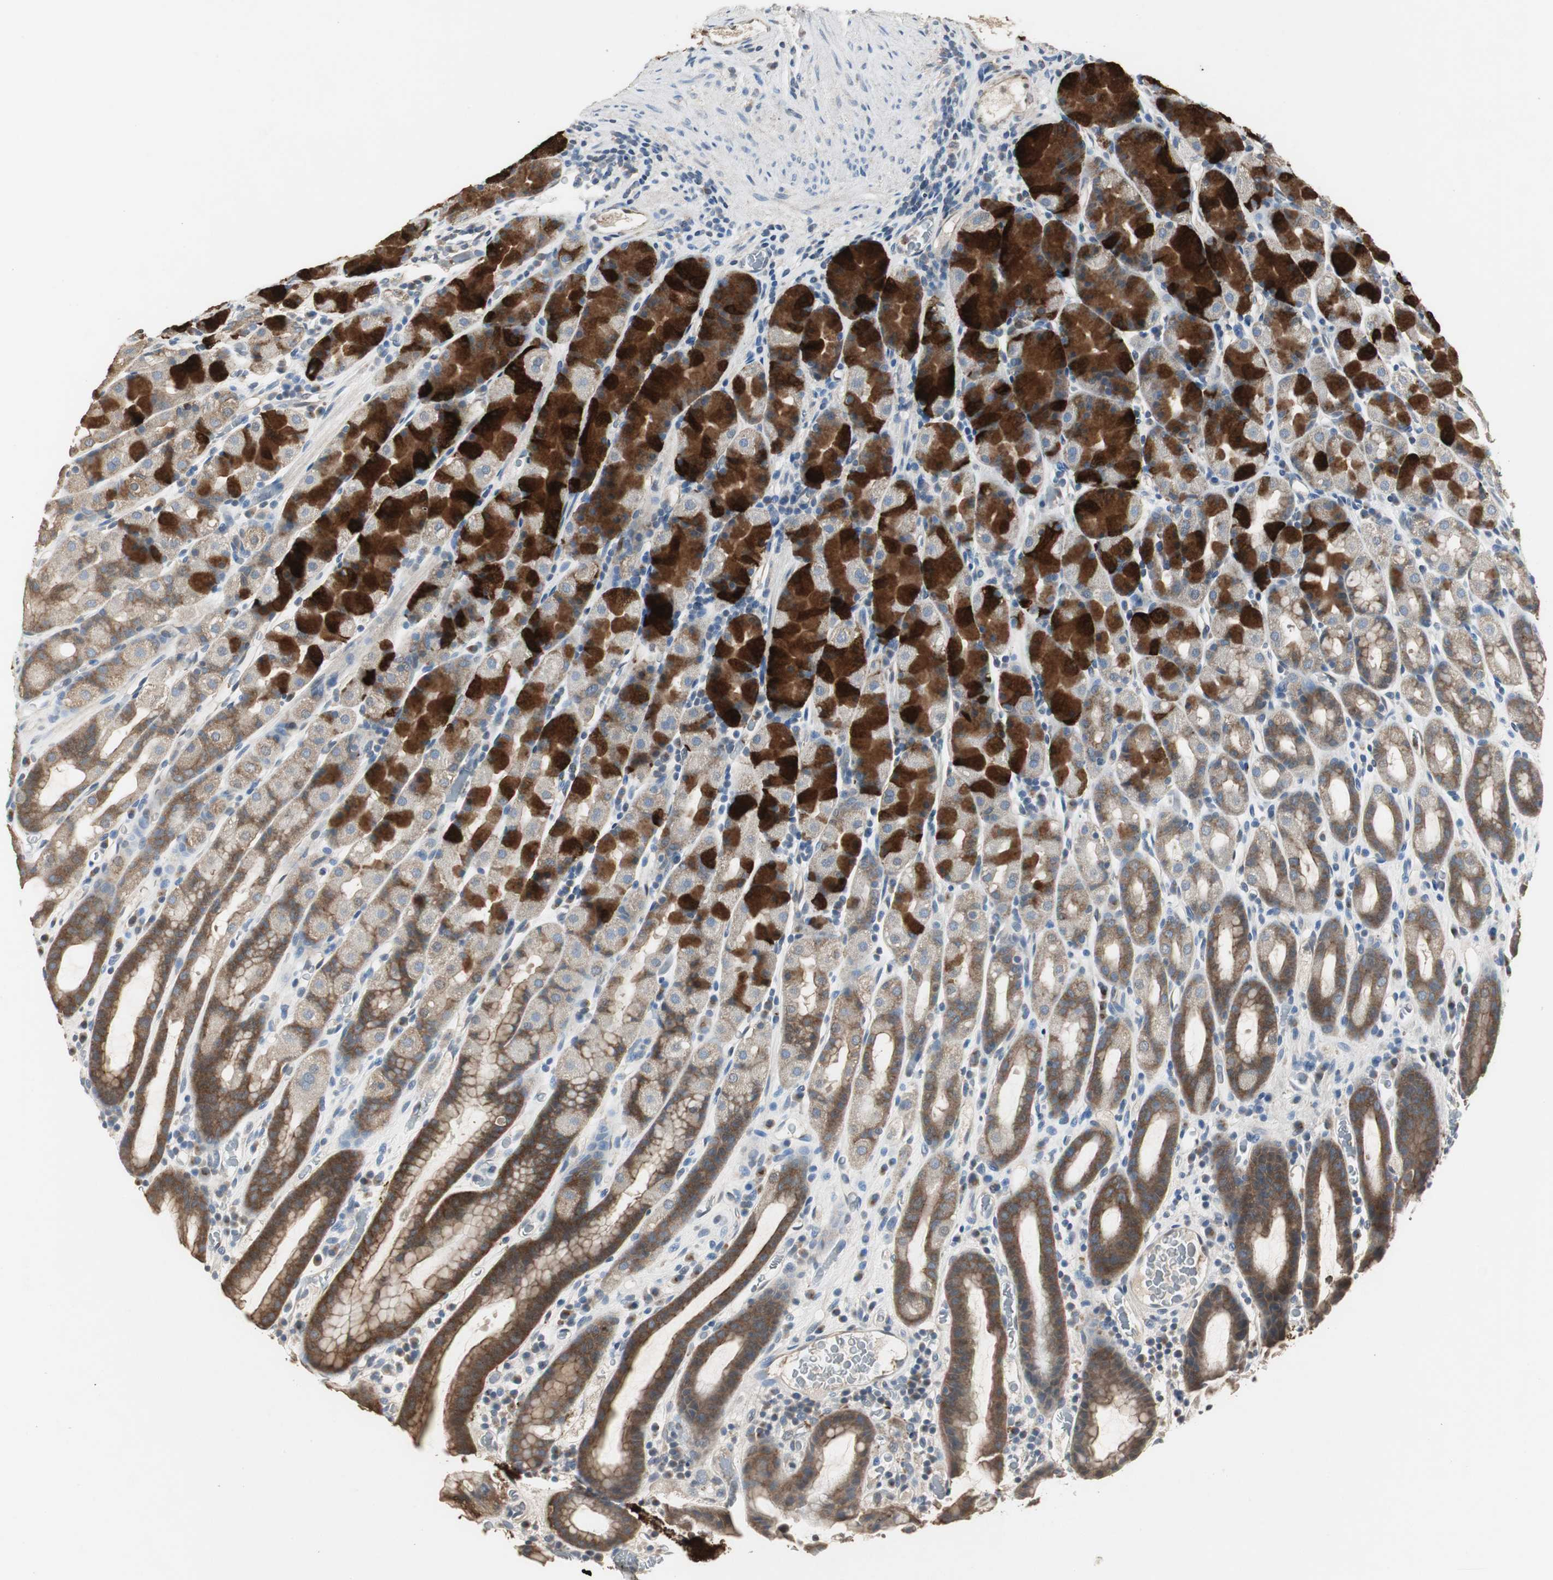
{"staining": {"intensity": "strong", "quantity": "25%-75%", "location": "cytoplasmic/membranous"}, "tissue": "stomach", "cell_type": "Glandular cells", "image_type": "normal", "snomed": [{"axis": "morphology", "description": "Normal tissue, NOS"}, {"axis": "topography", "description": "Stomach, upper"}], "caption": "This histopathology image displays immunohistochemistry staining of normal stomach, with high strong cytoplasmic/membranous positivity in approximately 25%-75% of glandular cells.", "gene": "JTB", "patient": {"sex": "male", "age": 68}}